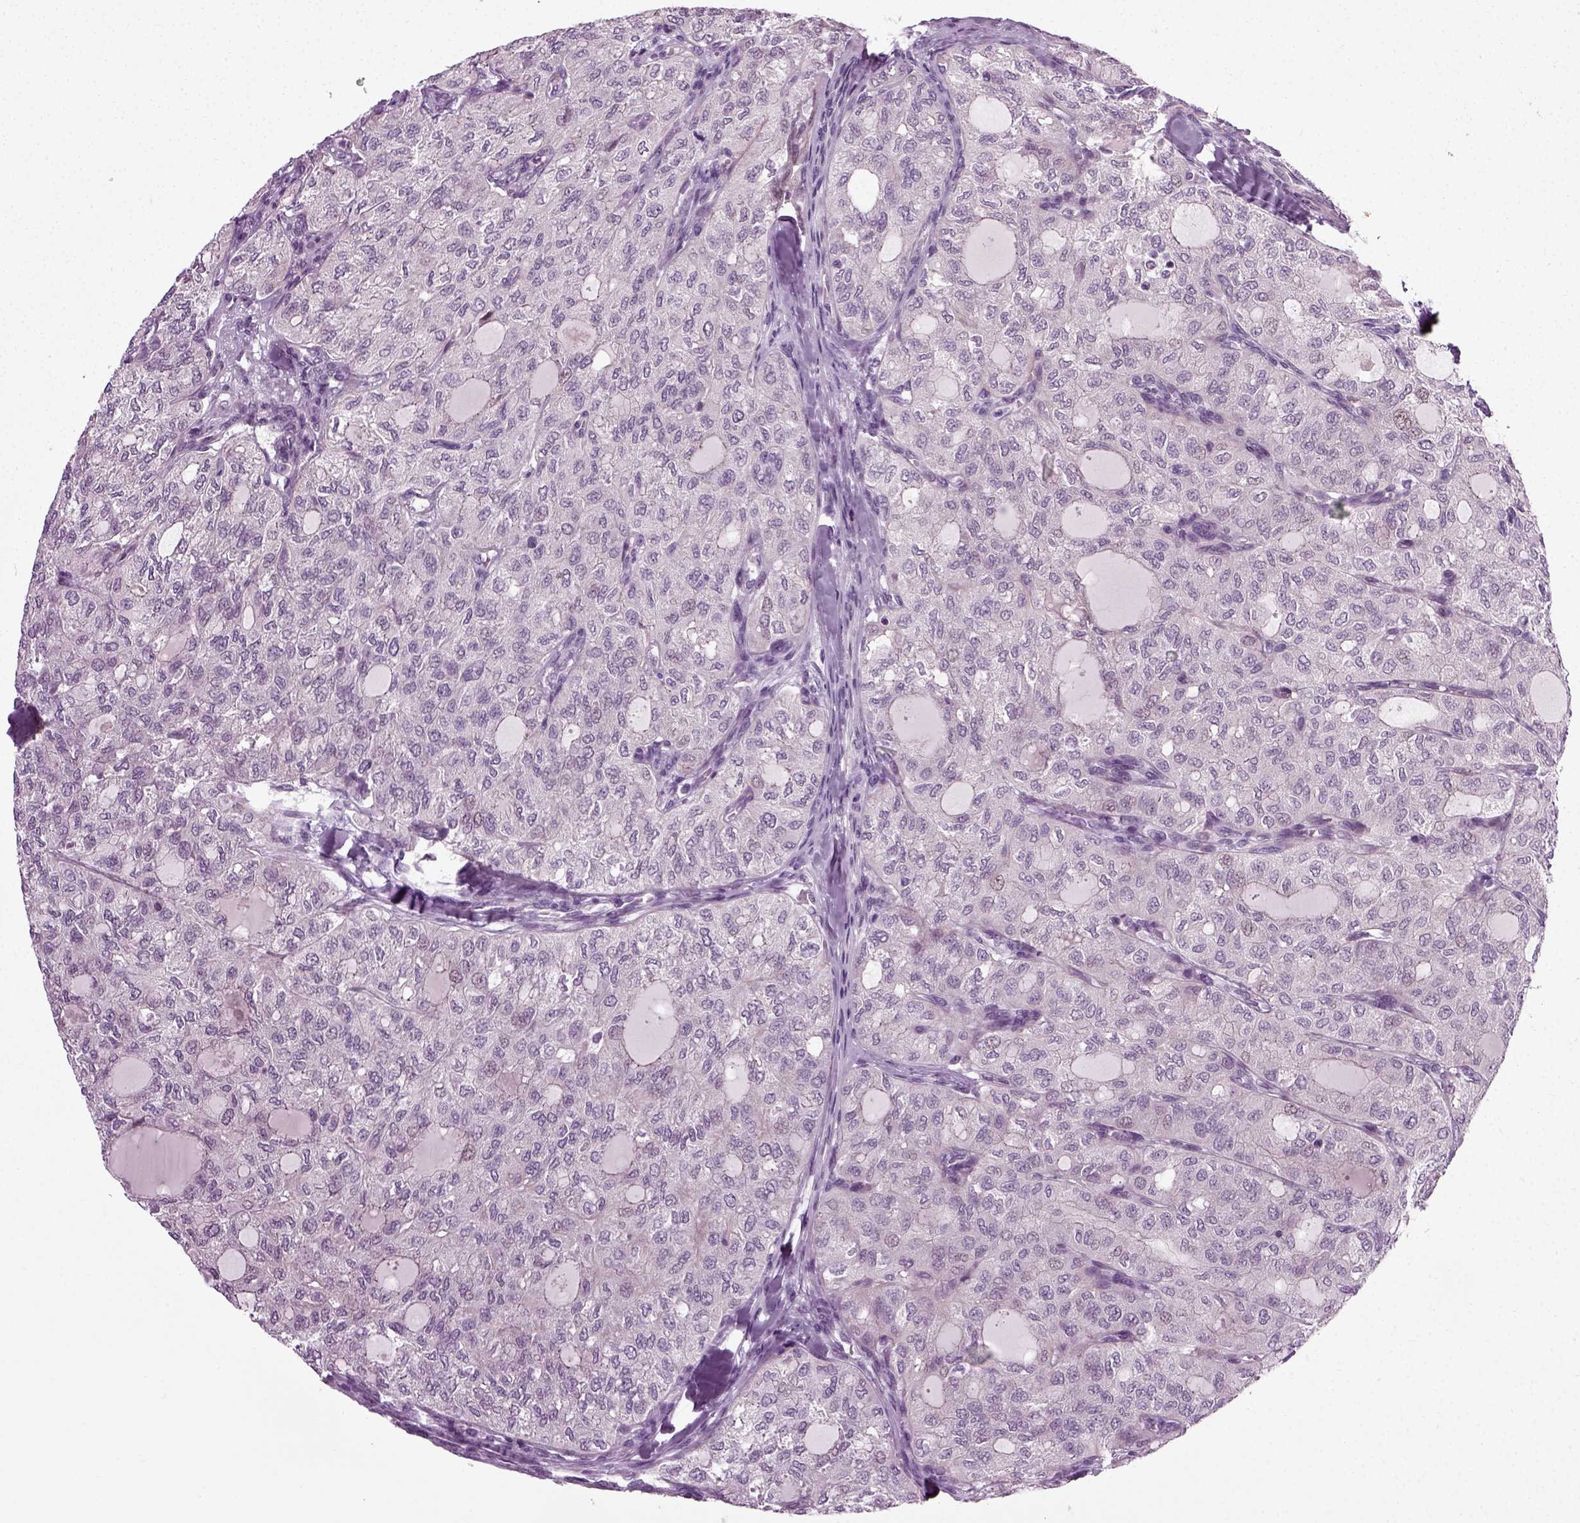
{"staining": {"intensity": "negative", "quantity": "none", "location": "none"}, "tissue": "thyroid cancer", "cell_type": "Tumor cells", "image_type": "cancer", "snomed": [{"axis": "morphology", "description": "Follicular adenoma carcinoma, NOS"}, {"axis": "topography", "description": "Thyroid gland"}], "caption": "Tumor cells show no significant protein positivity in thyroid cancer (follicular adenoma carcinoma).", "gene": "SCG5", "patient": {"sex": "male", "age": 75}}